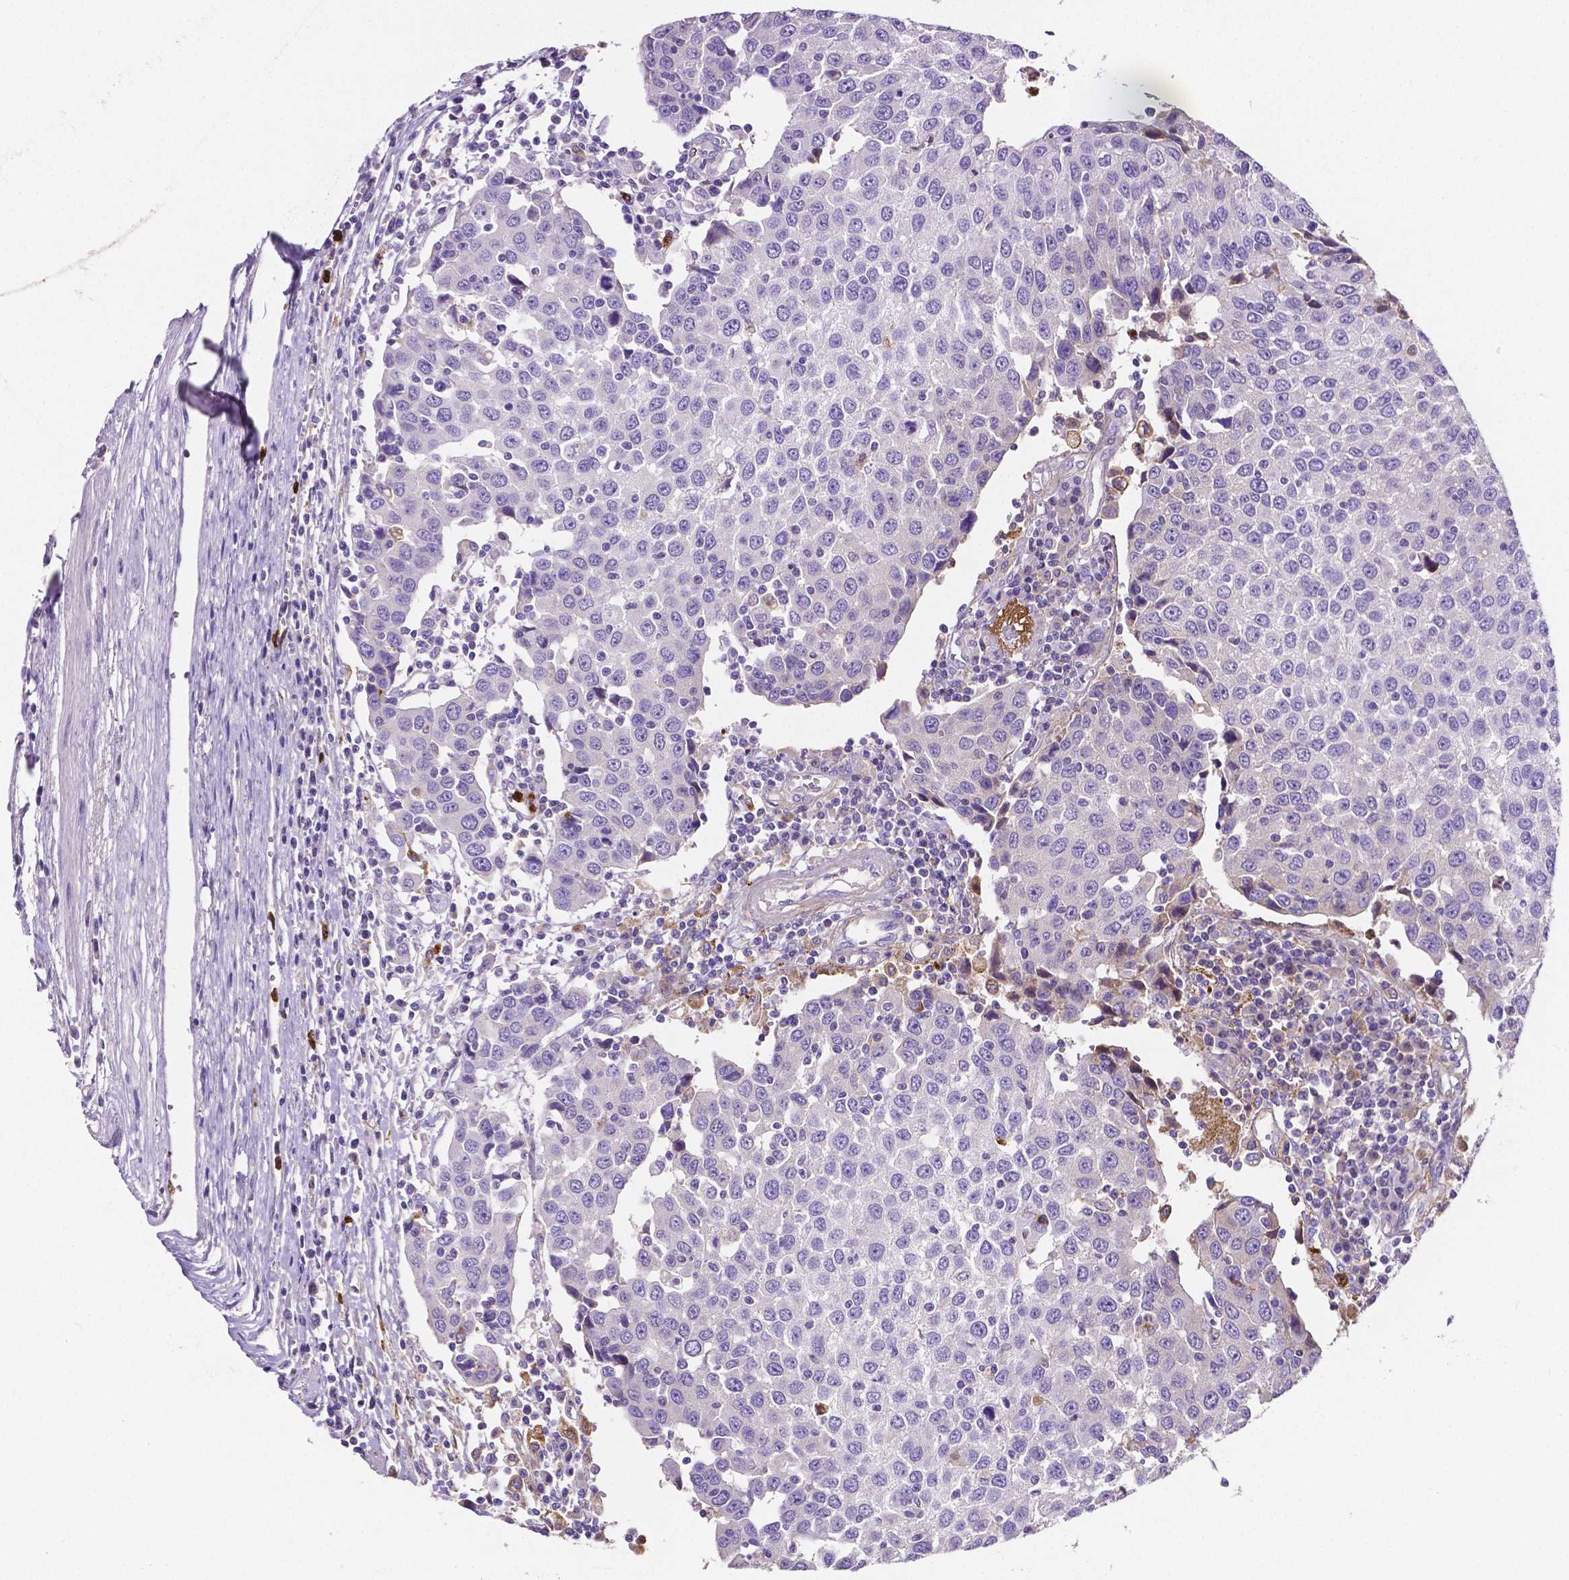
{"staining": {"intensity": "negative", "quantity": "none", "location": "none"}, "tissue": "urothelial cancer", "cell_type": "Tumor cells", "image_type": "cancer", "snomed": [{"axis": "morphology", "description": "Urothelial carcinoma, High grade"}, {"axis": "topography", "description": "Urinary bladder"}], "caption": "Tumor cells are negative for brown protein staining in urothelial carcinoma (high-grade).", "gene": "MMP9", "patient": {"sex": "female", "age": 85}}